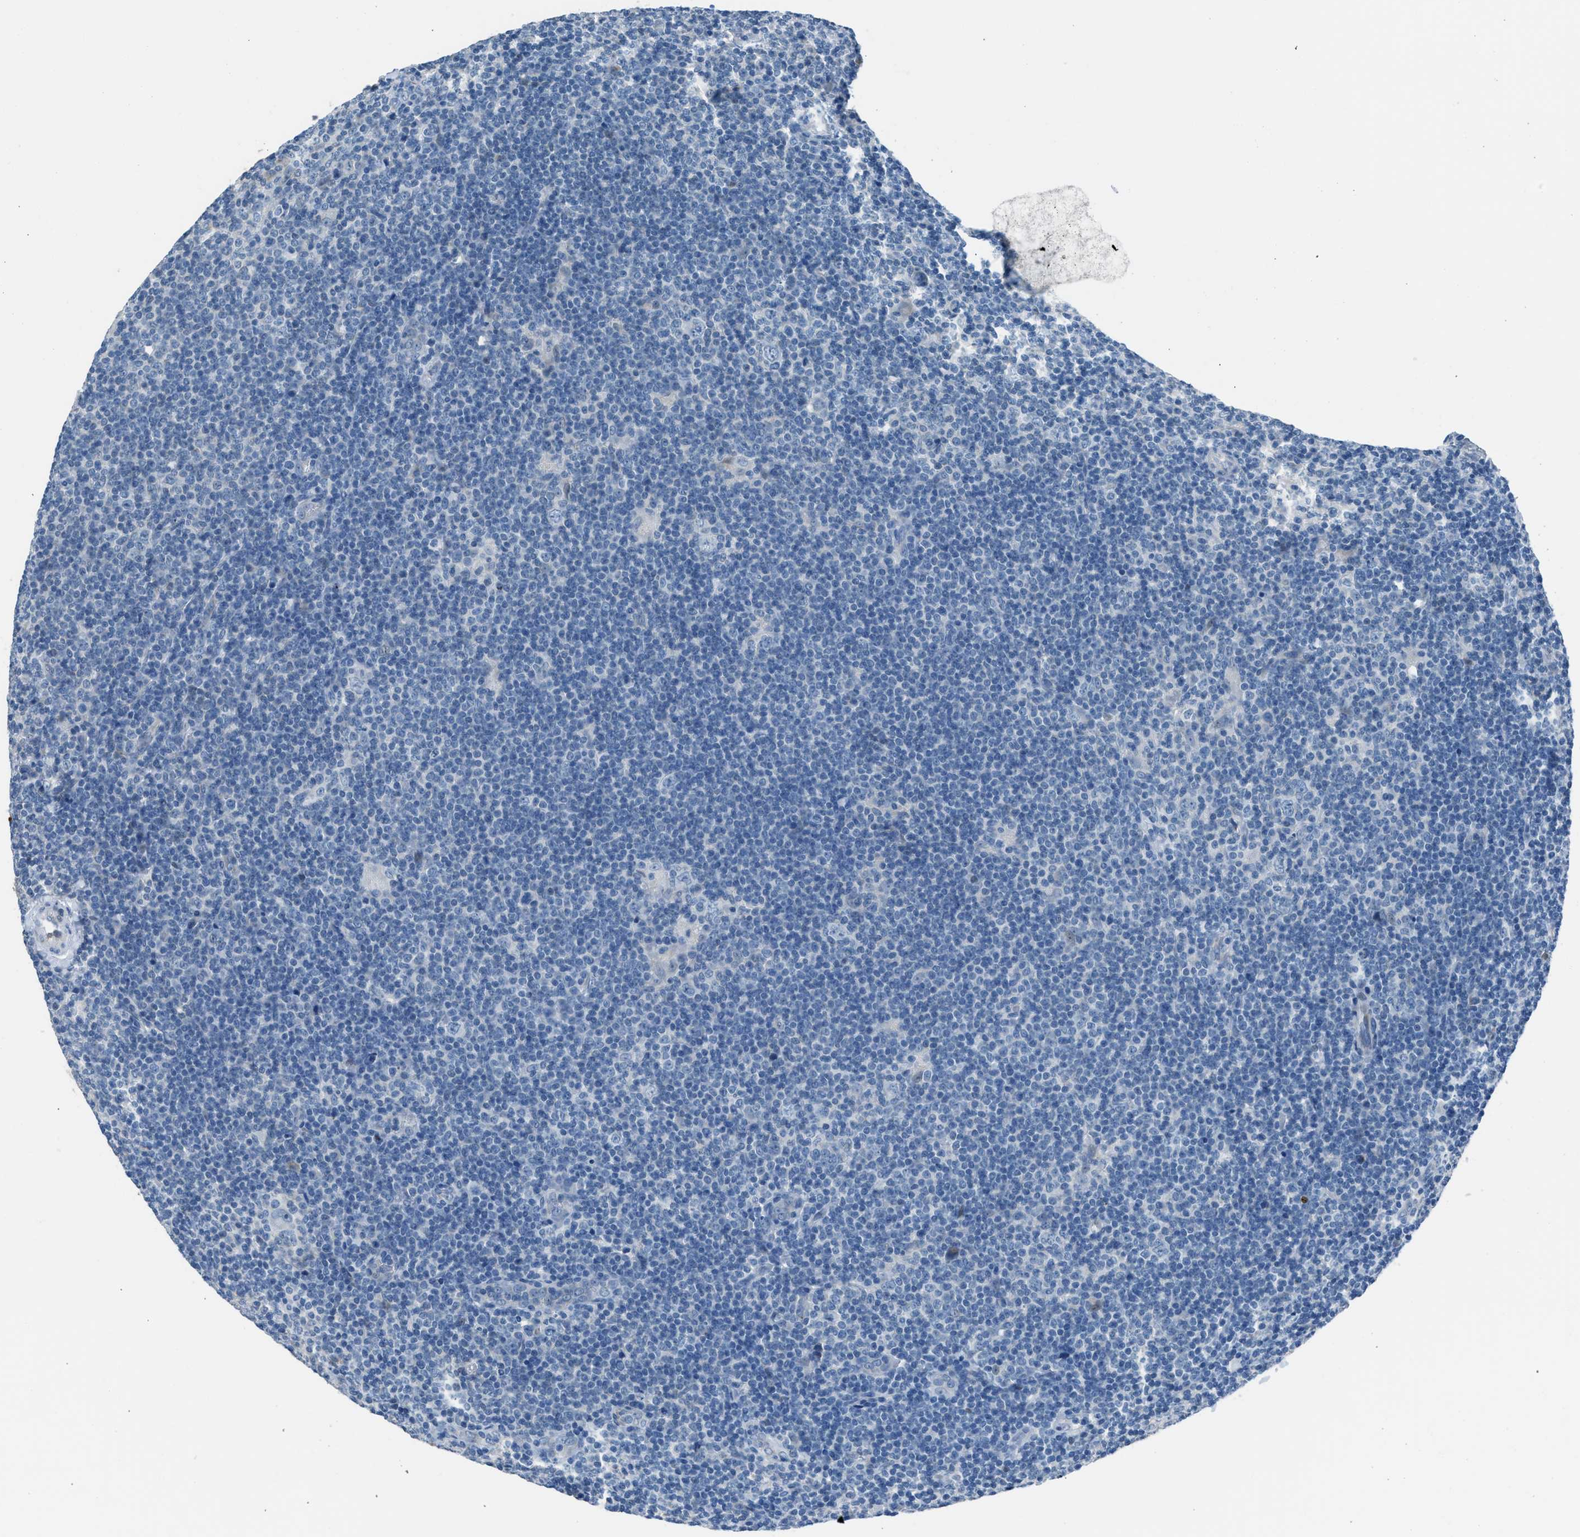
{"staining": {"intensity": "negative", "quantity": "none", "location": "none"}, "tissue": "lymphoma", "cell_type": "Tumor cells", "image_type": "cancer", "snomed": [{"axis": "morphology", "description": "Hodgkin's disease, NOS"}, {"axis": "topography", "description": "Lymph node"}], "caption": "DAB (3,3'-diaminobenzidine) immunohistochemical staining of Hodgkin's disease displays no significant expression in tumor cells.", "gene": "RNF41", "patient": {"sex": "female", "age": 57}}